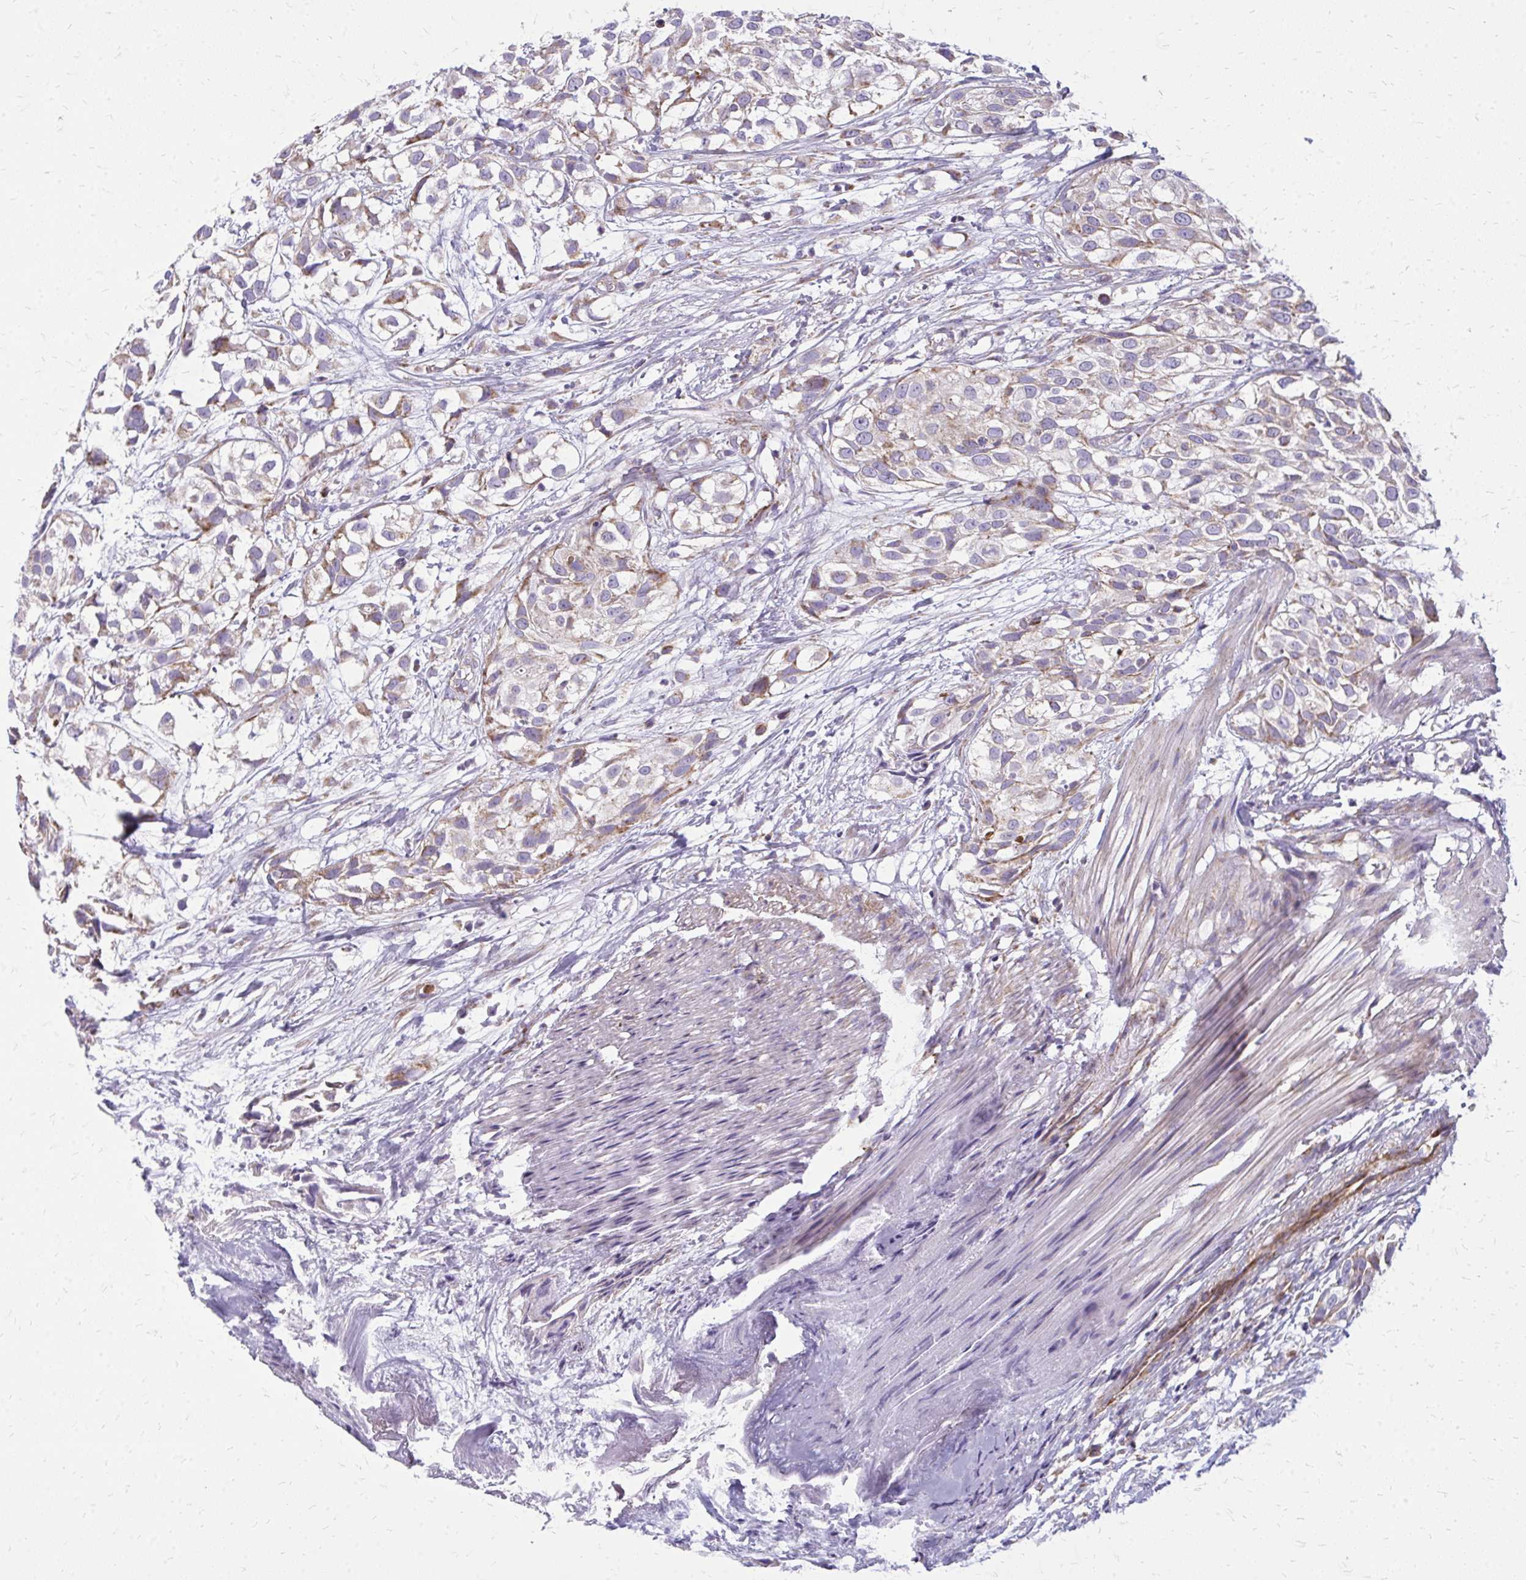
{"staining": {"intensity": "moderate", "quantity": "25%-75%", "location": "cytoplasmic/membranous"}, "tissue": "urothelial cancer", "cell_type": "Tumor cells", "image_type": "cancer", "snomed": [{"axis": "morphology", "description": "Urothelial carcinoma, High grade"}, {"axis": "topography", "description": "Urinary bladder"}], "caption": "About 25%-75% of tumor cells in human urothelial cancer exhibit moderate cytoplasmic/membranous protein staining as visualized by brown immunohistochemical staining.", "gene": "IFIT1", "patient": {"sex": "male", "age": 56}}